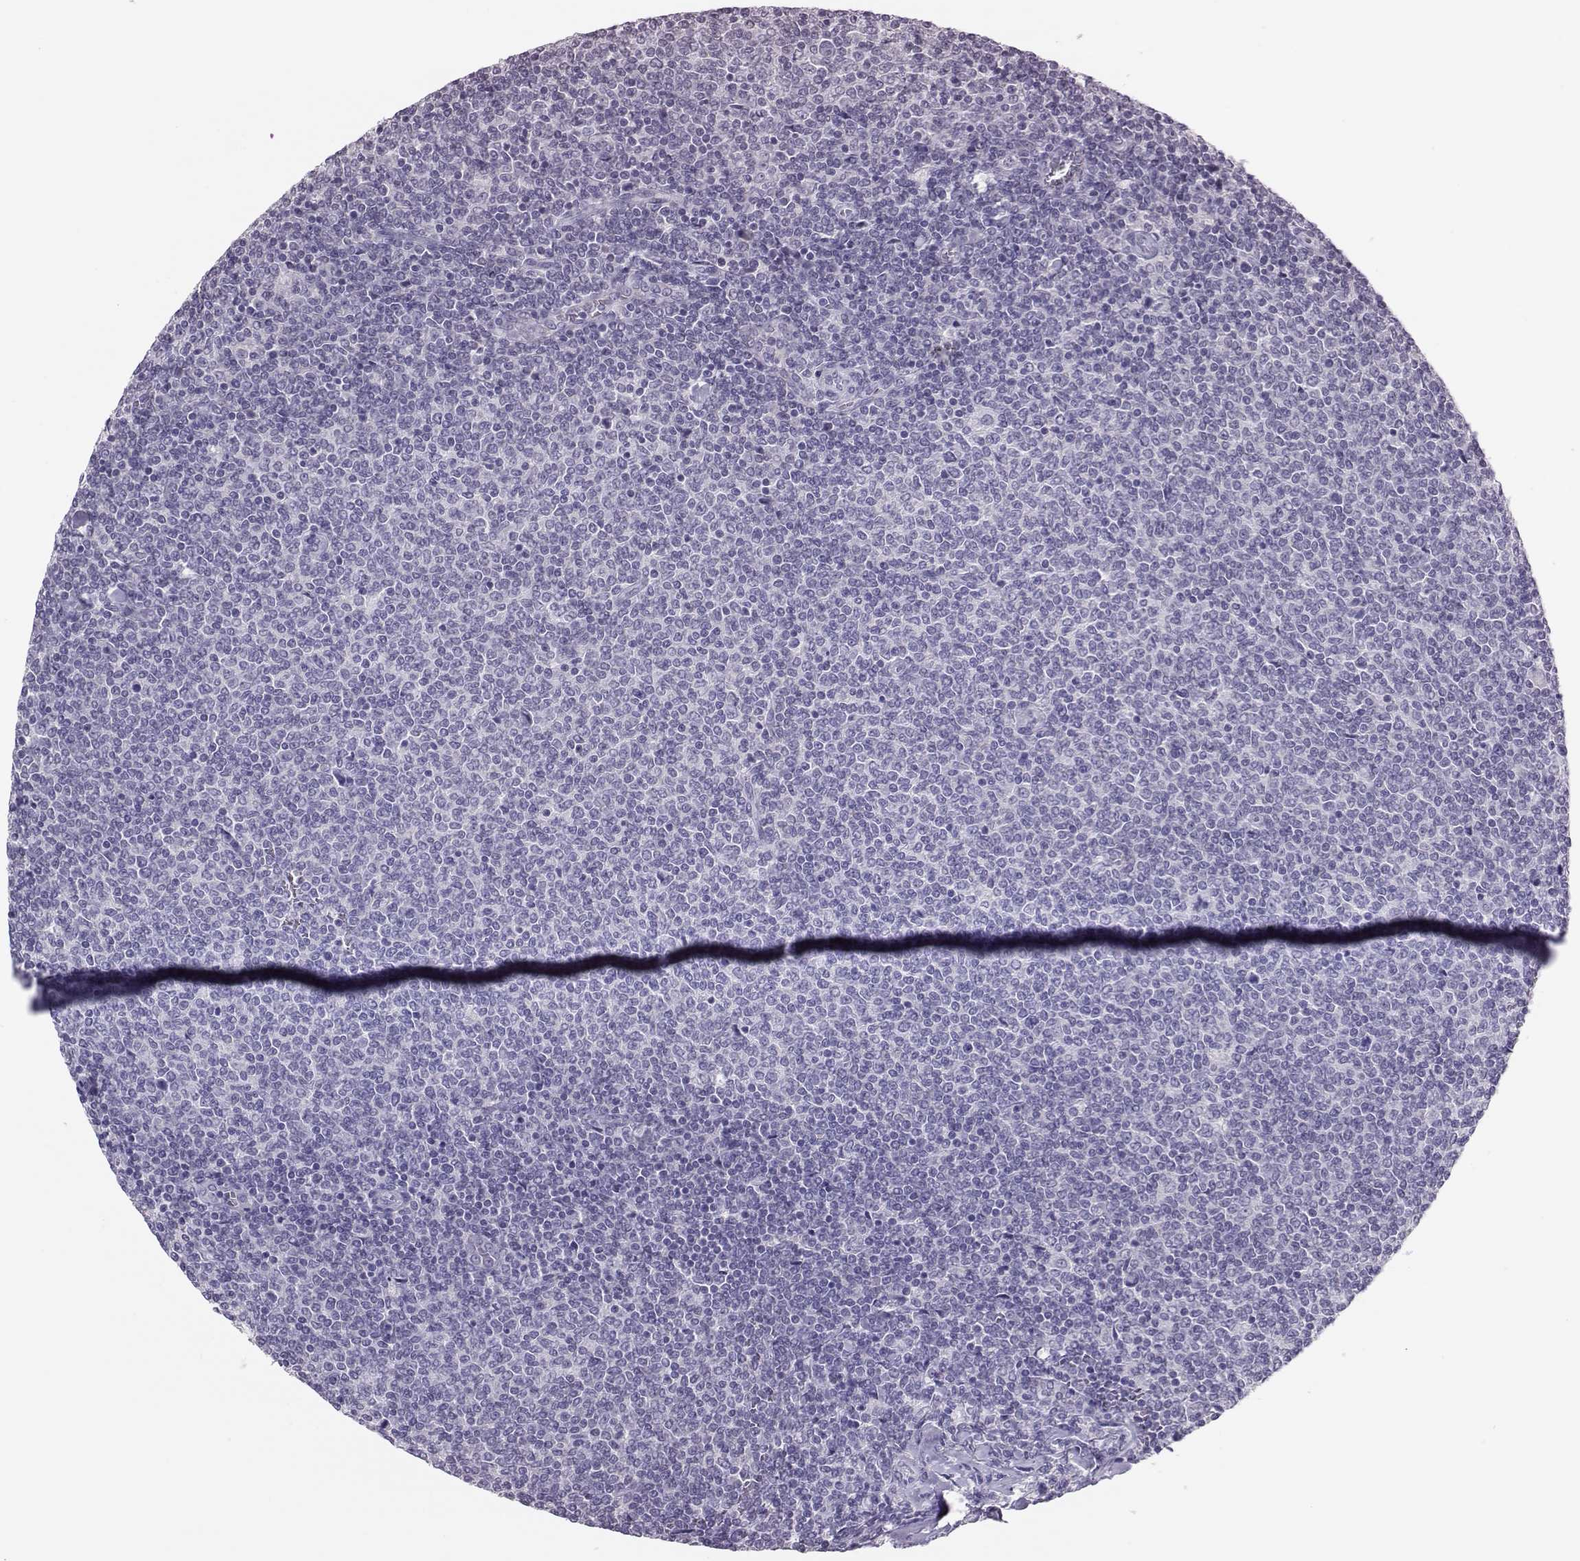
{"staining": {"intensity": "negative", "quantity": "none", "location": "none"}, "tissue": "lymphoma", "cell_type": "Tumor cells", "image_type": "cancer", "snomed": [{"axis": "morphology", "description": "Malignant lymphoma, non-Hodgkin's type, Low grade"}, {"axis": "topography", "description": "Lymph node"}], "caption": "Immunohistochemical staining of low-grade malignant lymphoma, non-Hodgkin's type exhibits no significant expression in tumor cells.", "gene": "DNAAF1", "patient": {"sex": "male", "age": 52}}